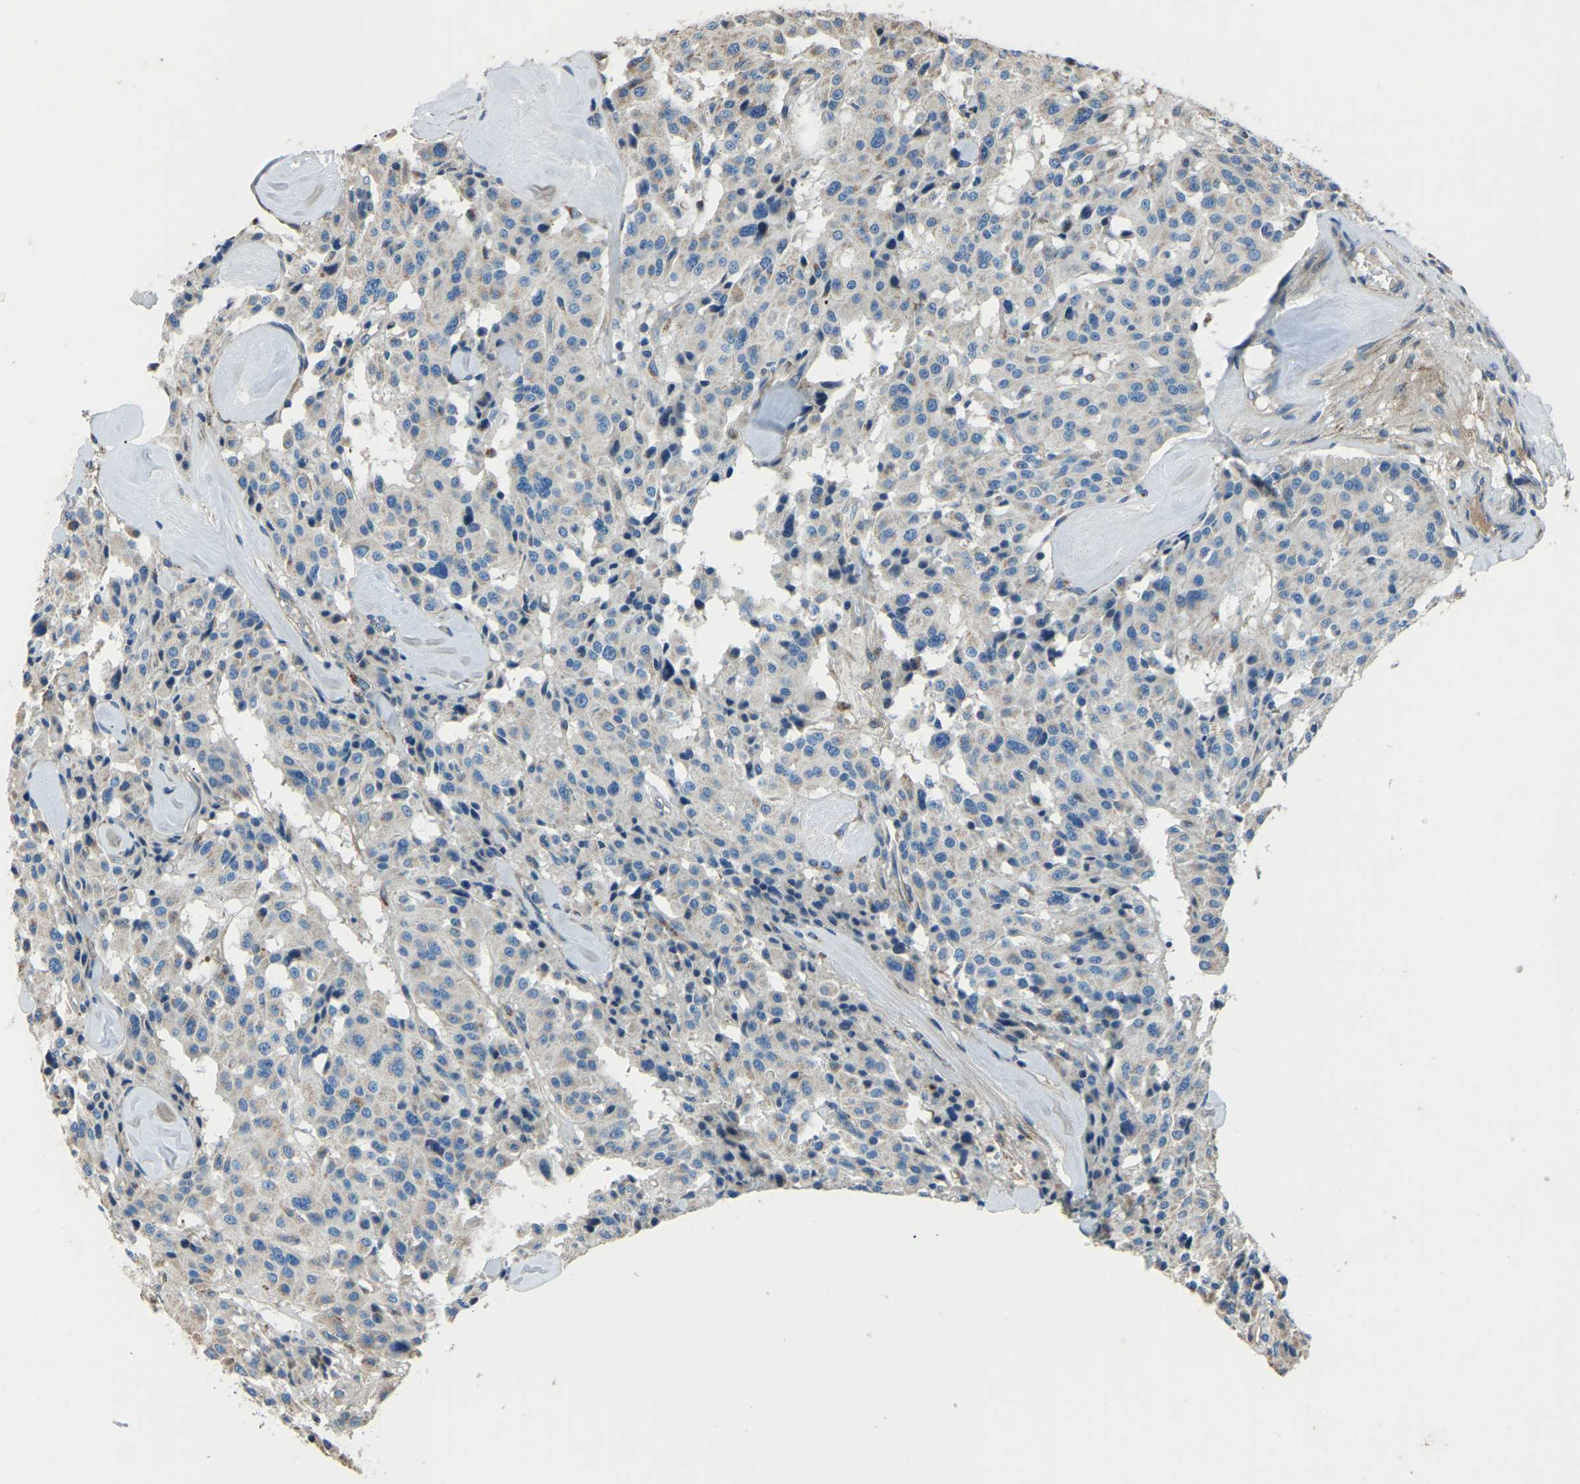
{"staining": {"intensity": "negative", "quantity": "none", "location": "none"}, "tissue": "carcinoid", "cell_type": "Tumor cells", "image_type": "cancer", "snomed": [{"axis": "morphology", "description": "Carcinoid, malignant, NOS"}, {"axis": "topography", "description": "Lung"}], "caption": "This is a micrograph of immunohistochemistry (IHC) staining of carcinoid, which shows no staining in tumor cells. (Brightfield microscopy of DAB immunohistochemistry at high magnification).", "gene": "COL3A1", "patient": {"sex": "male", "age": 30}}